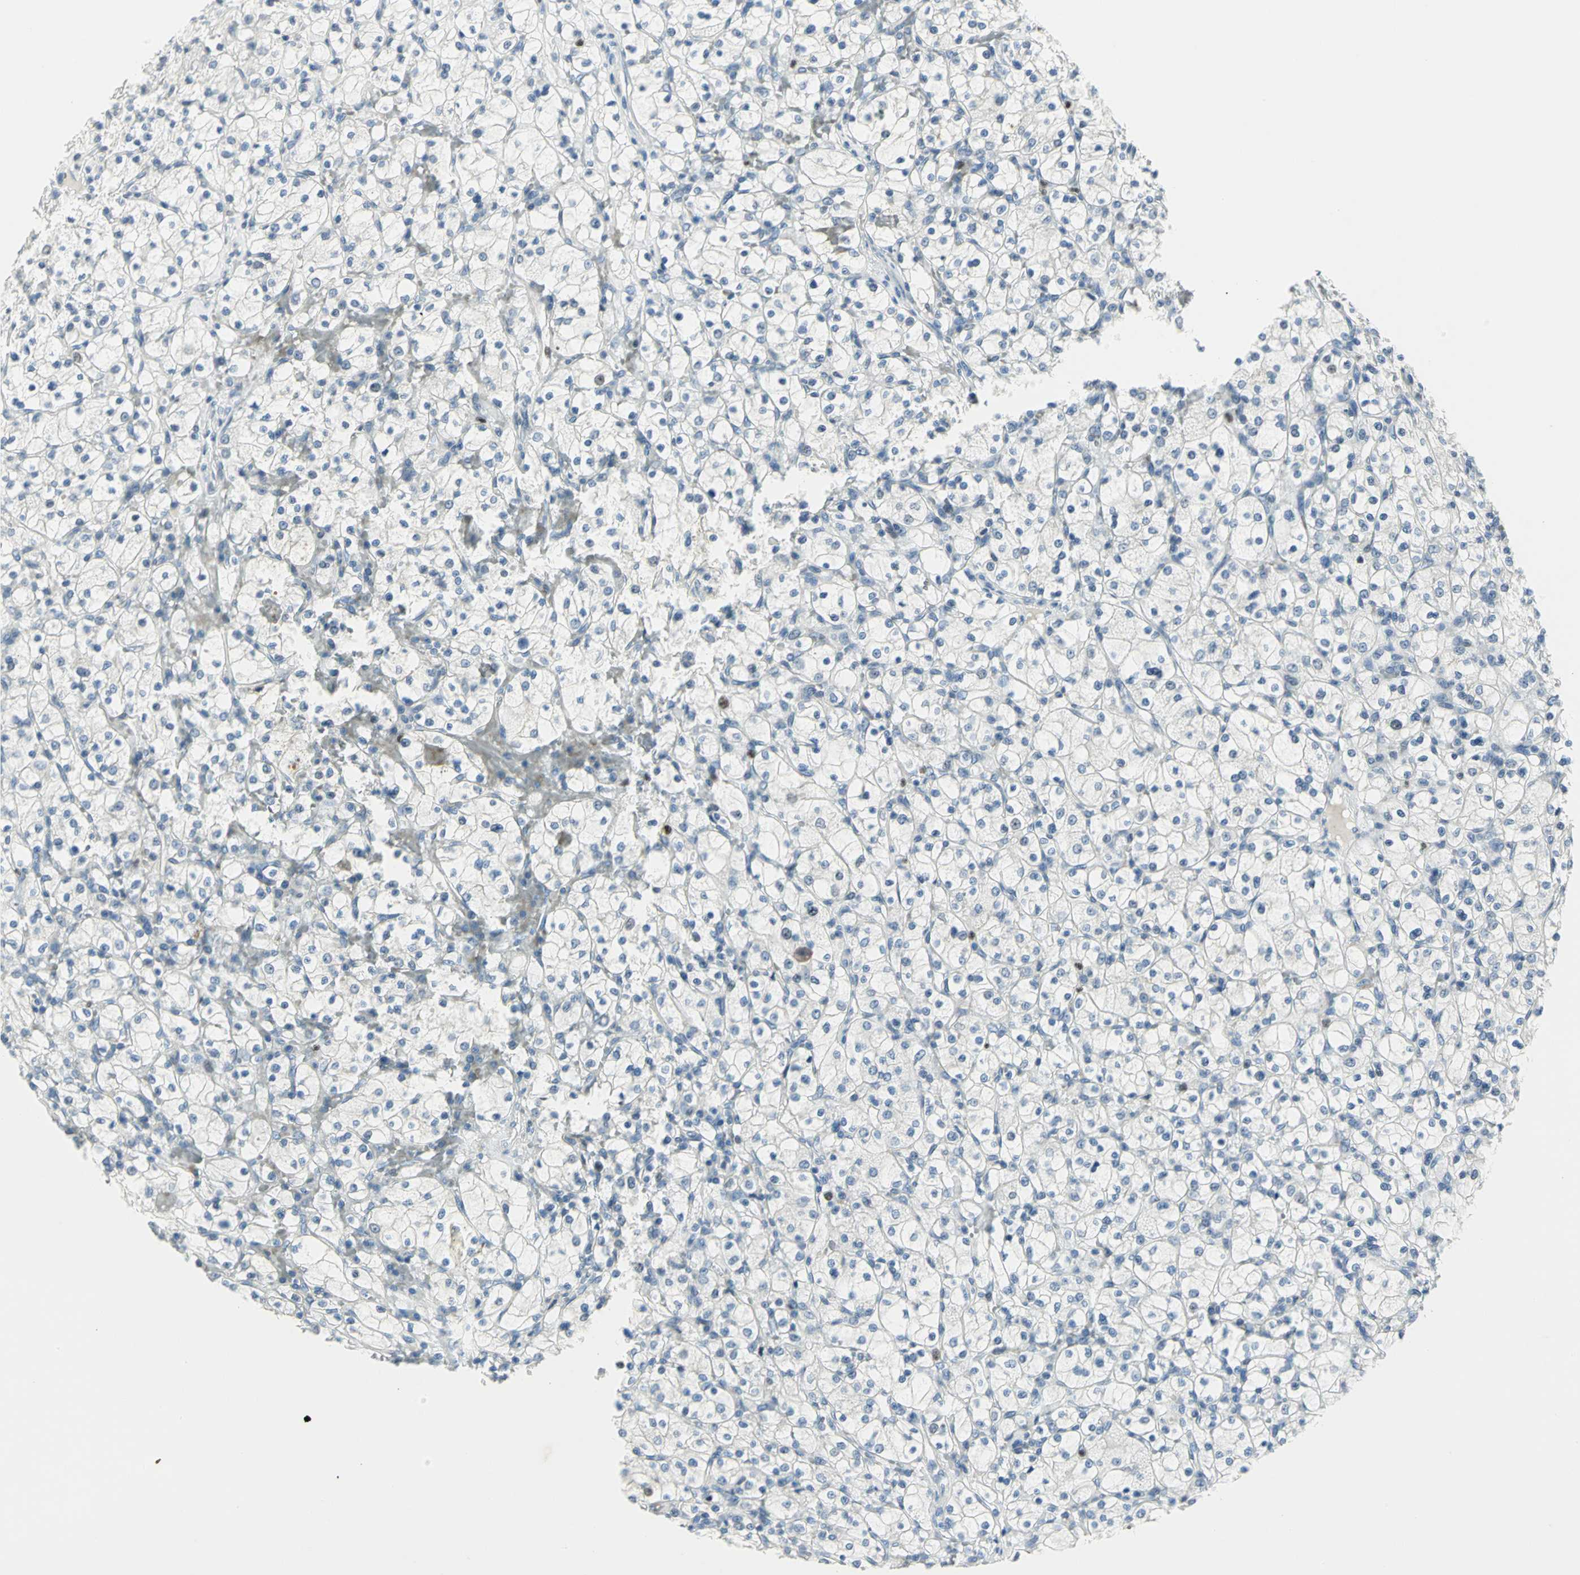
{"staining": {"intensity": "negative", "quantity": "none", "location": "none"}, "tissue": "renal cancer", "cell_type": "Tumor cells", "image_type": "cancer", "snomed": [{"axis": "morphology", "description": "Adenocarcinoma, NOS"}, {"axis": "topography", "description": "Kidney"}], "caption": "Tumor cells show no significant protein expression in renal adenocarcinoma.", "gene": "BCL6", "patient": {"sex": "female", "age": 83}}